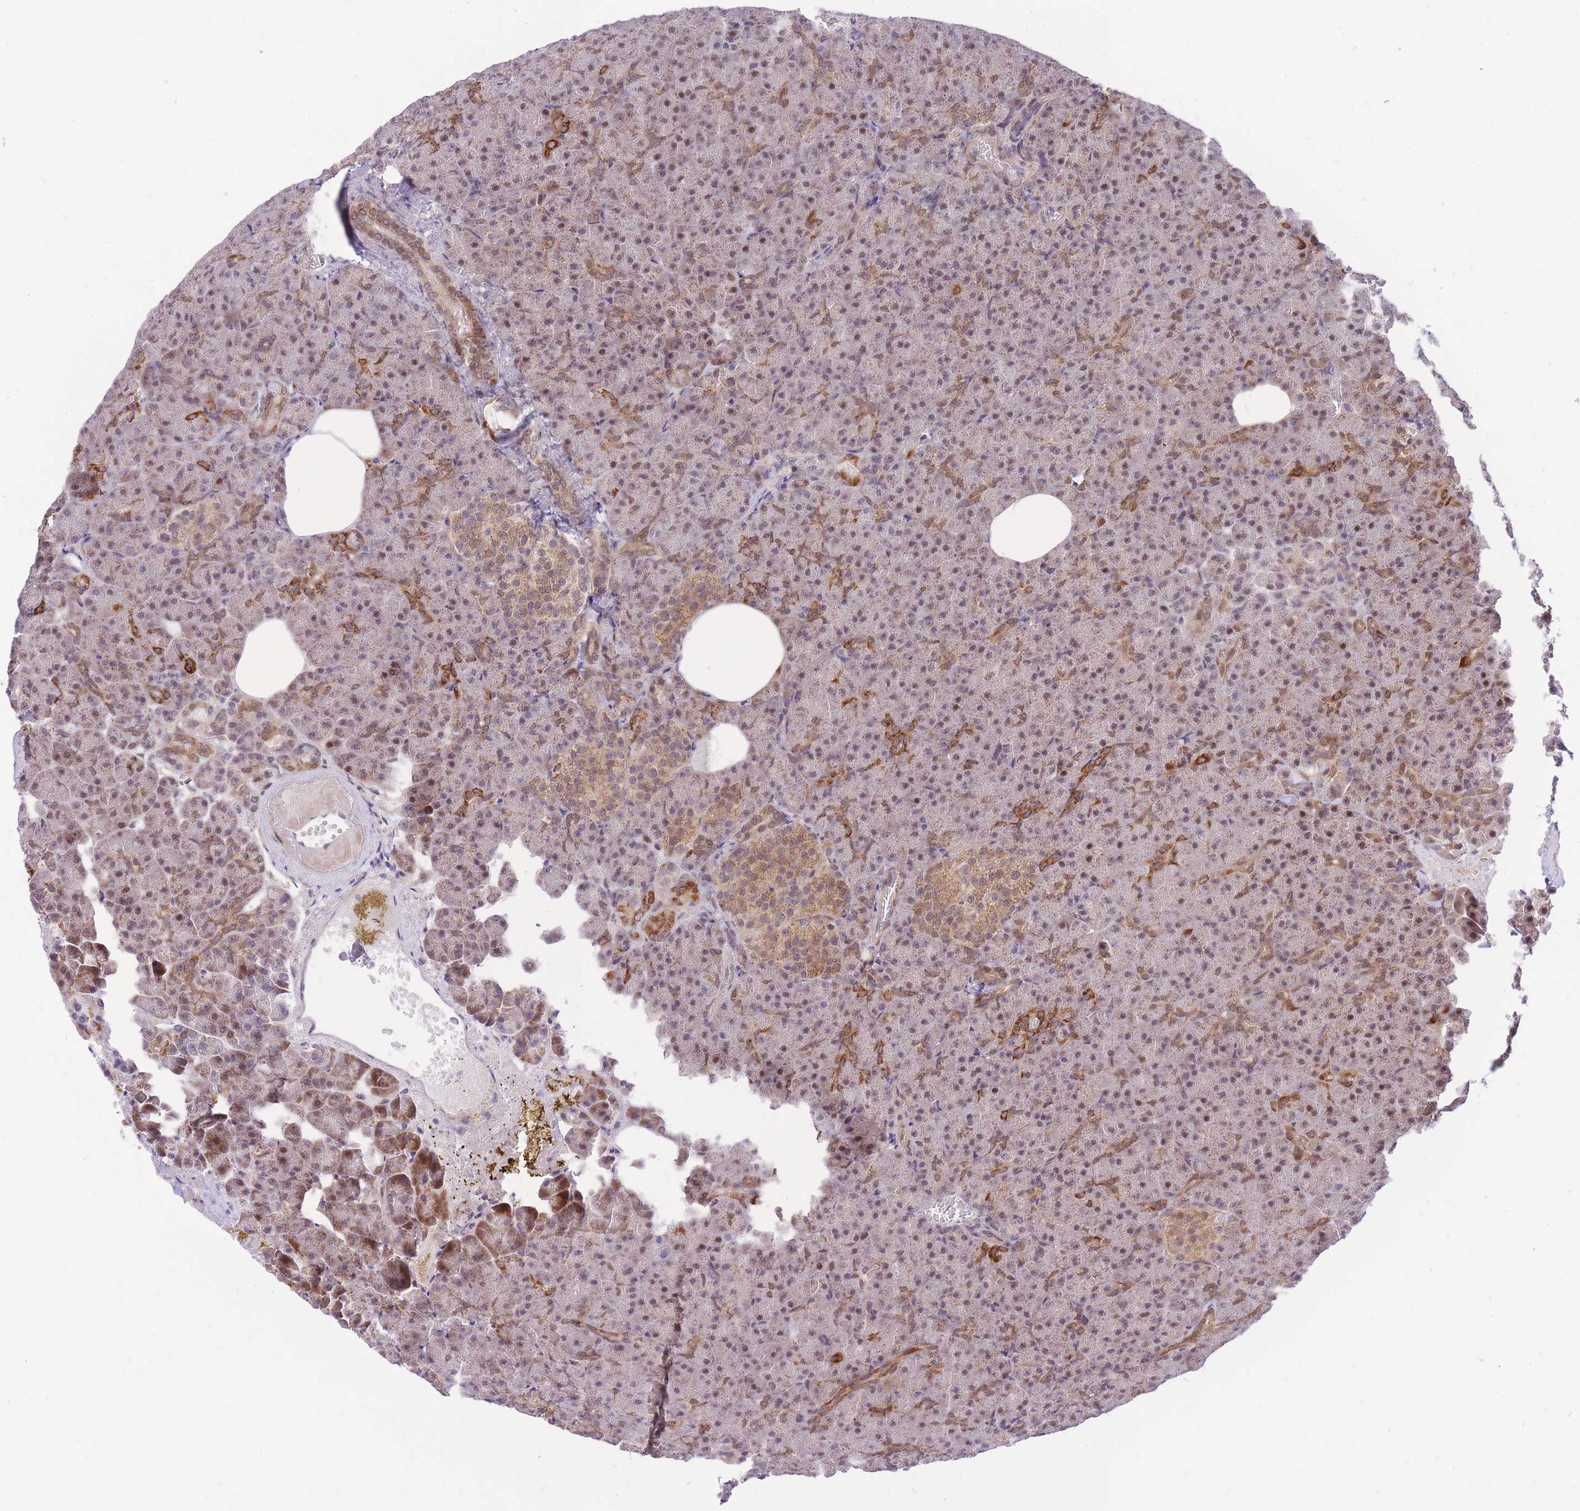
{"staining": {"intensity": "moderate", "quantity": ">75%", "location": "cytoplasmic/membranous,nuclear"}, "tissue": "pancreas", "cell_type": "Exocrine glandular cells", "image_type": "normal", "snomed": [{"axis": "morphology", "description": "Normal tissue, NOS"}, {"axis": "topography", "description": "Pancreas"}], "caption": "Exocrine glandular cells demonstrate medium levels of moderate cytoplasmic/membranous,nuclear expression in approximately >75% of cells in benign human pancreas.", "gene": "MINDY2", "patient": {"sex": "female", "age": 74}}